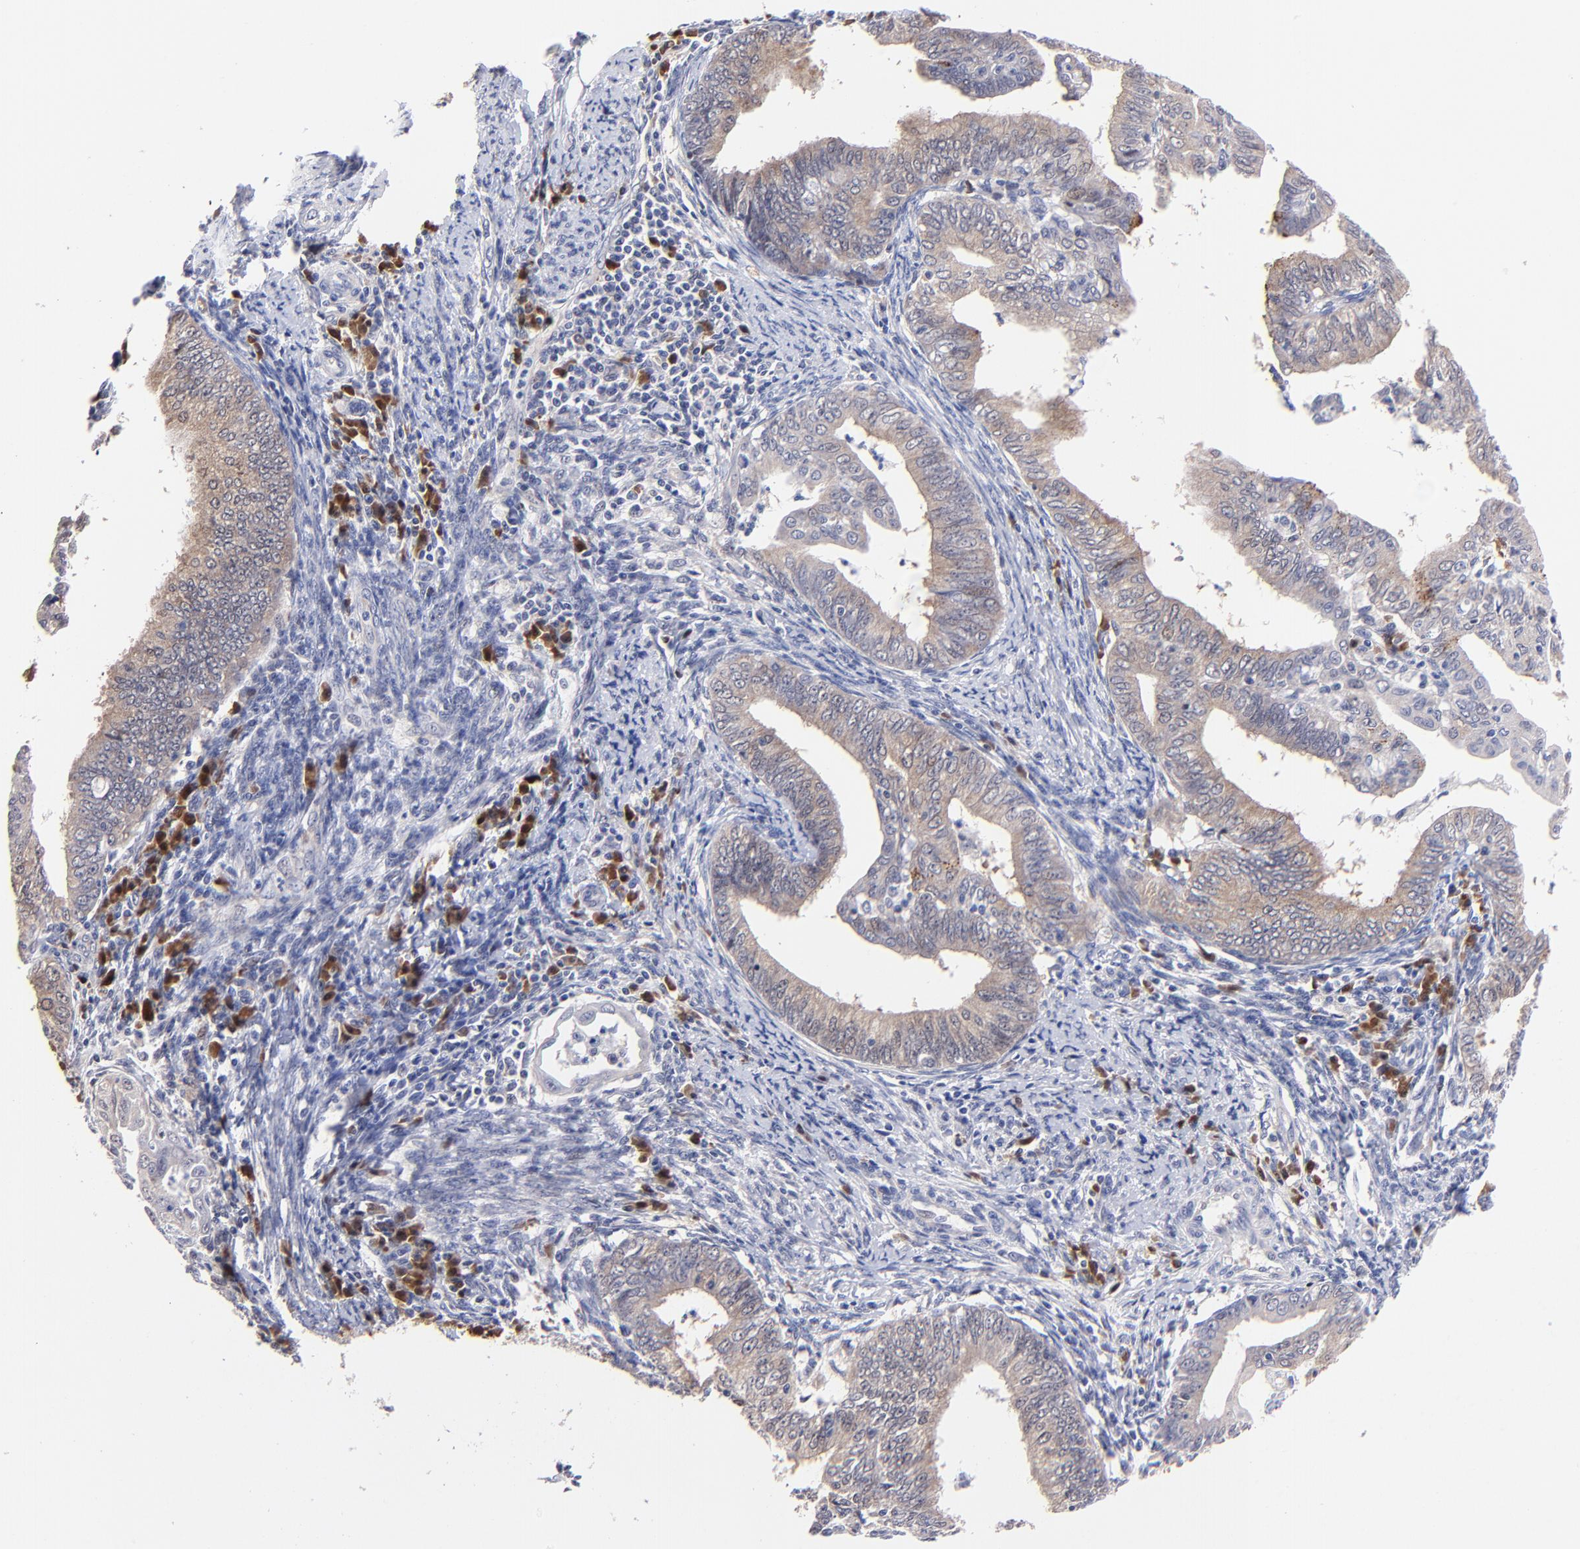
{"staining": {"intensity": "weak", "quantity": ">75%", "location": "cytoplasmic/membranous"}, "tissue": "endometrial cancer", "cell_type": "Tumor cells", "image_type": "cancer", "snomed": [{"axis": "morphology", "description": "Adenocarcinoma, NOS"}, {"axis": "topography", "description": "Endometrium"}], "caption": "Immunohistochemical staining of endometrial adenocarcinoma displays low levels of weak cytoplasmic/membranous staining in about >75% of tumor cells. (DAB IHC, brown staining for protein, blue staining for nuclei).", "gene": "ZNF155", "patient": {"sex": "female", "age": 66}}